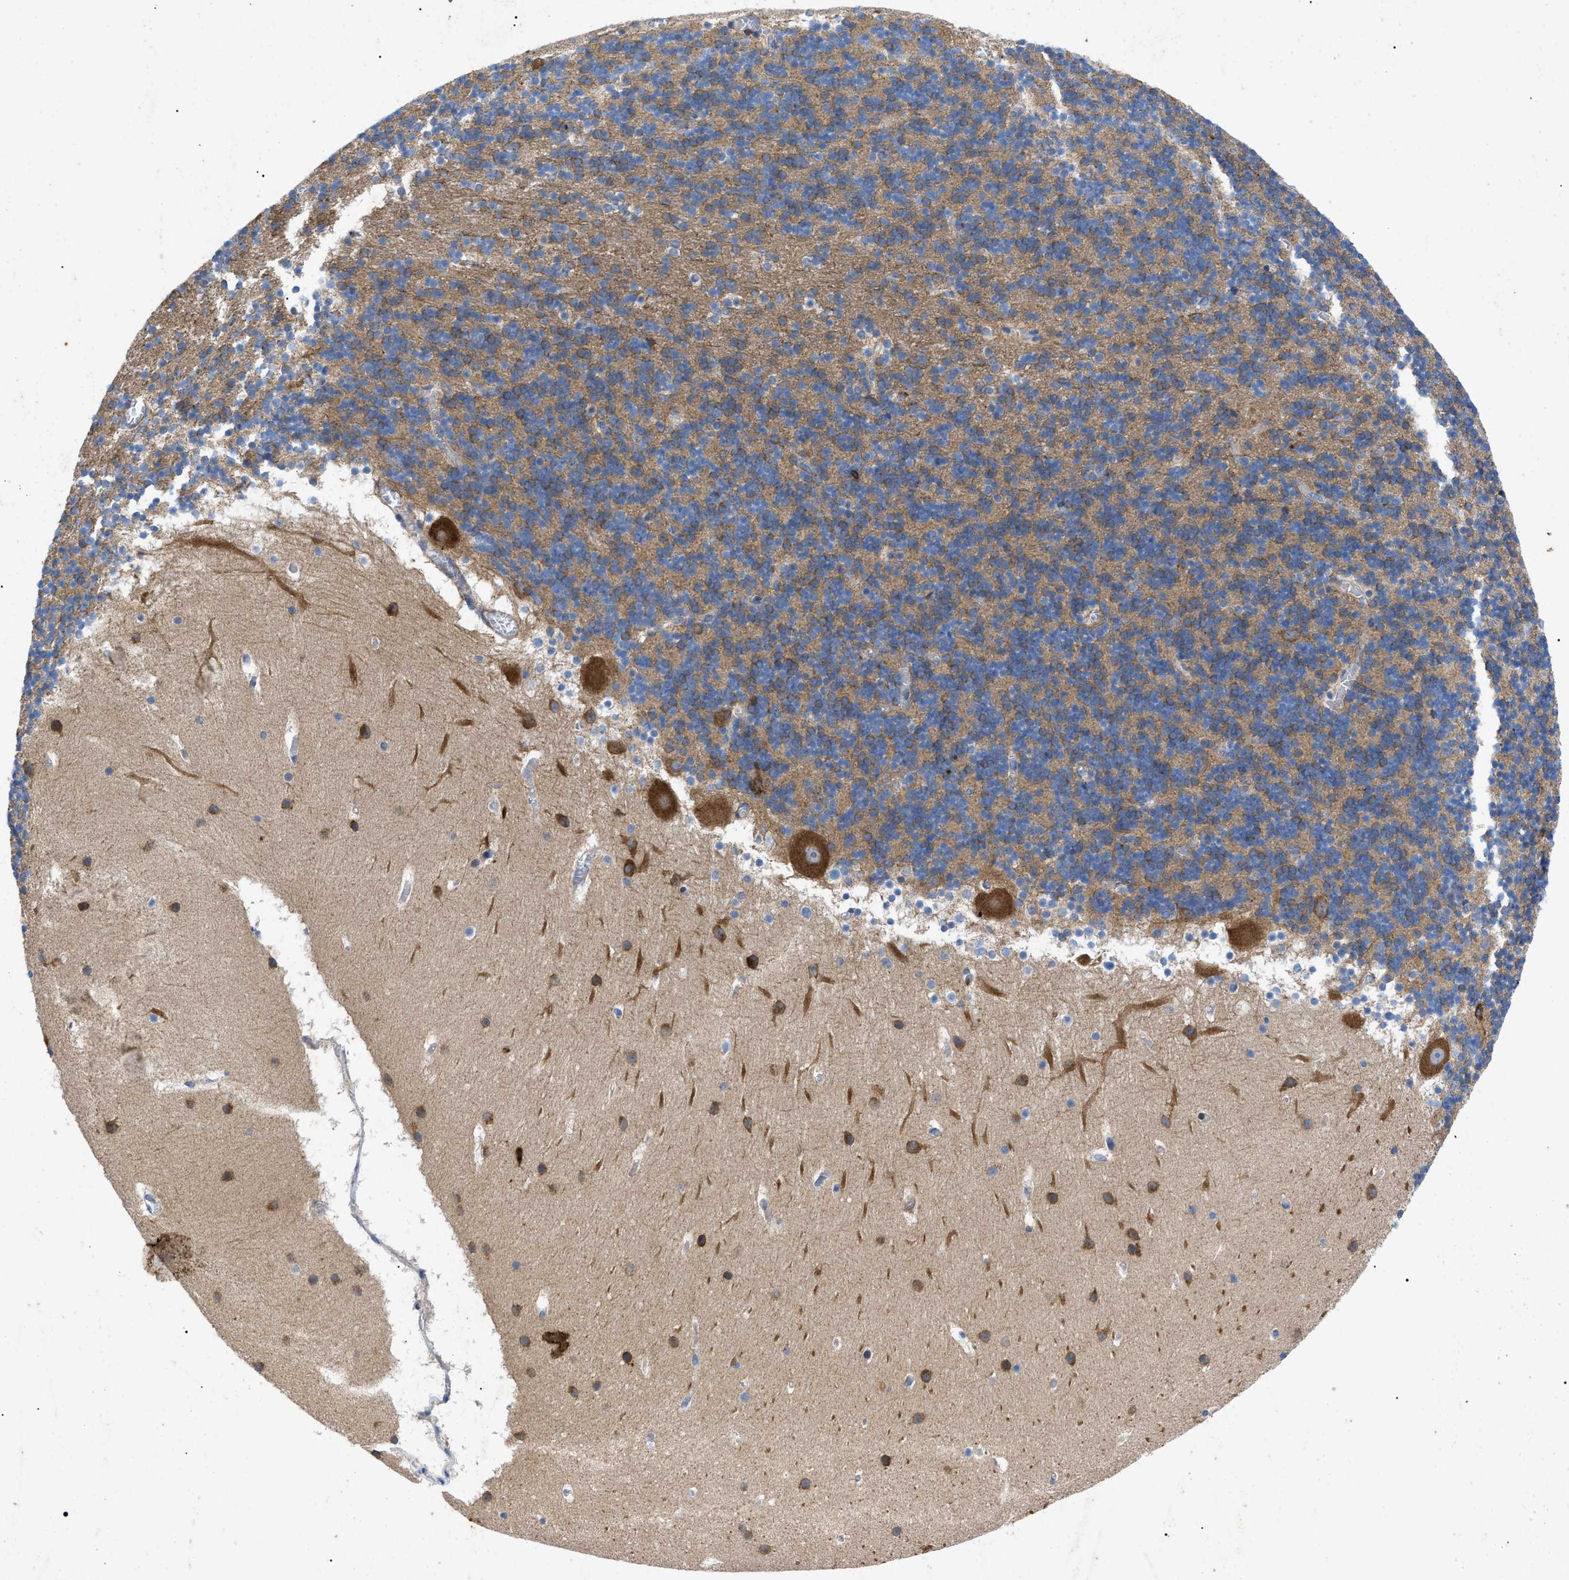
{"staining": {"intensity": "moderate", "quantity": ">75%", "location": "cytoplasmic/membranous"}, "tissue": "cerebellum", "cell_type": "Cells in granular layer", "image_type": "normal", "snomed": [{"axis": "morphology", "description": "Normal tissue, NOS"}, {"axis": "topography", "description": "Cerebellum"}], "caption": "The micrograph displays immunohistochemical staining of normal cerebellum. There is moderate cytoplasmic/membranous staining is present in about >75% of cells in granular layer.", "gene": "HSPB8", "patient": {"sex": "male", "age": 45}}